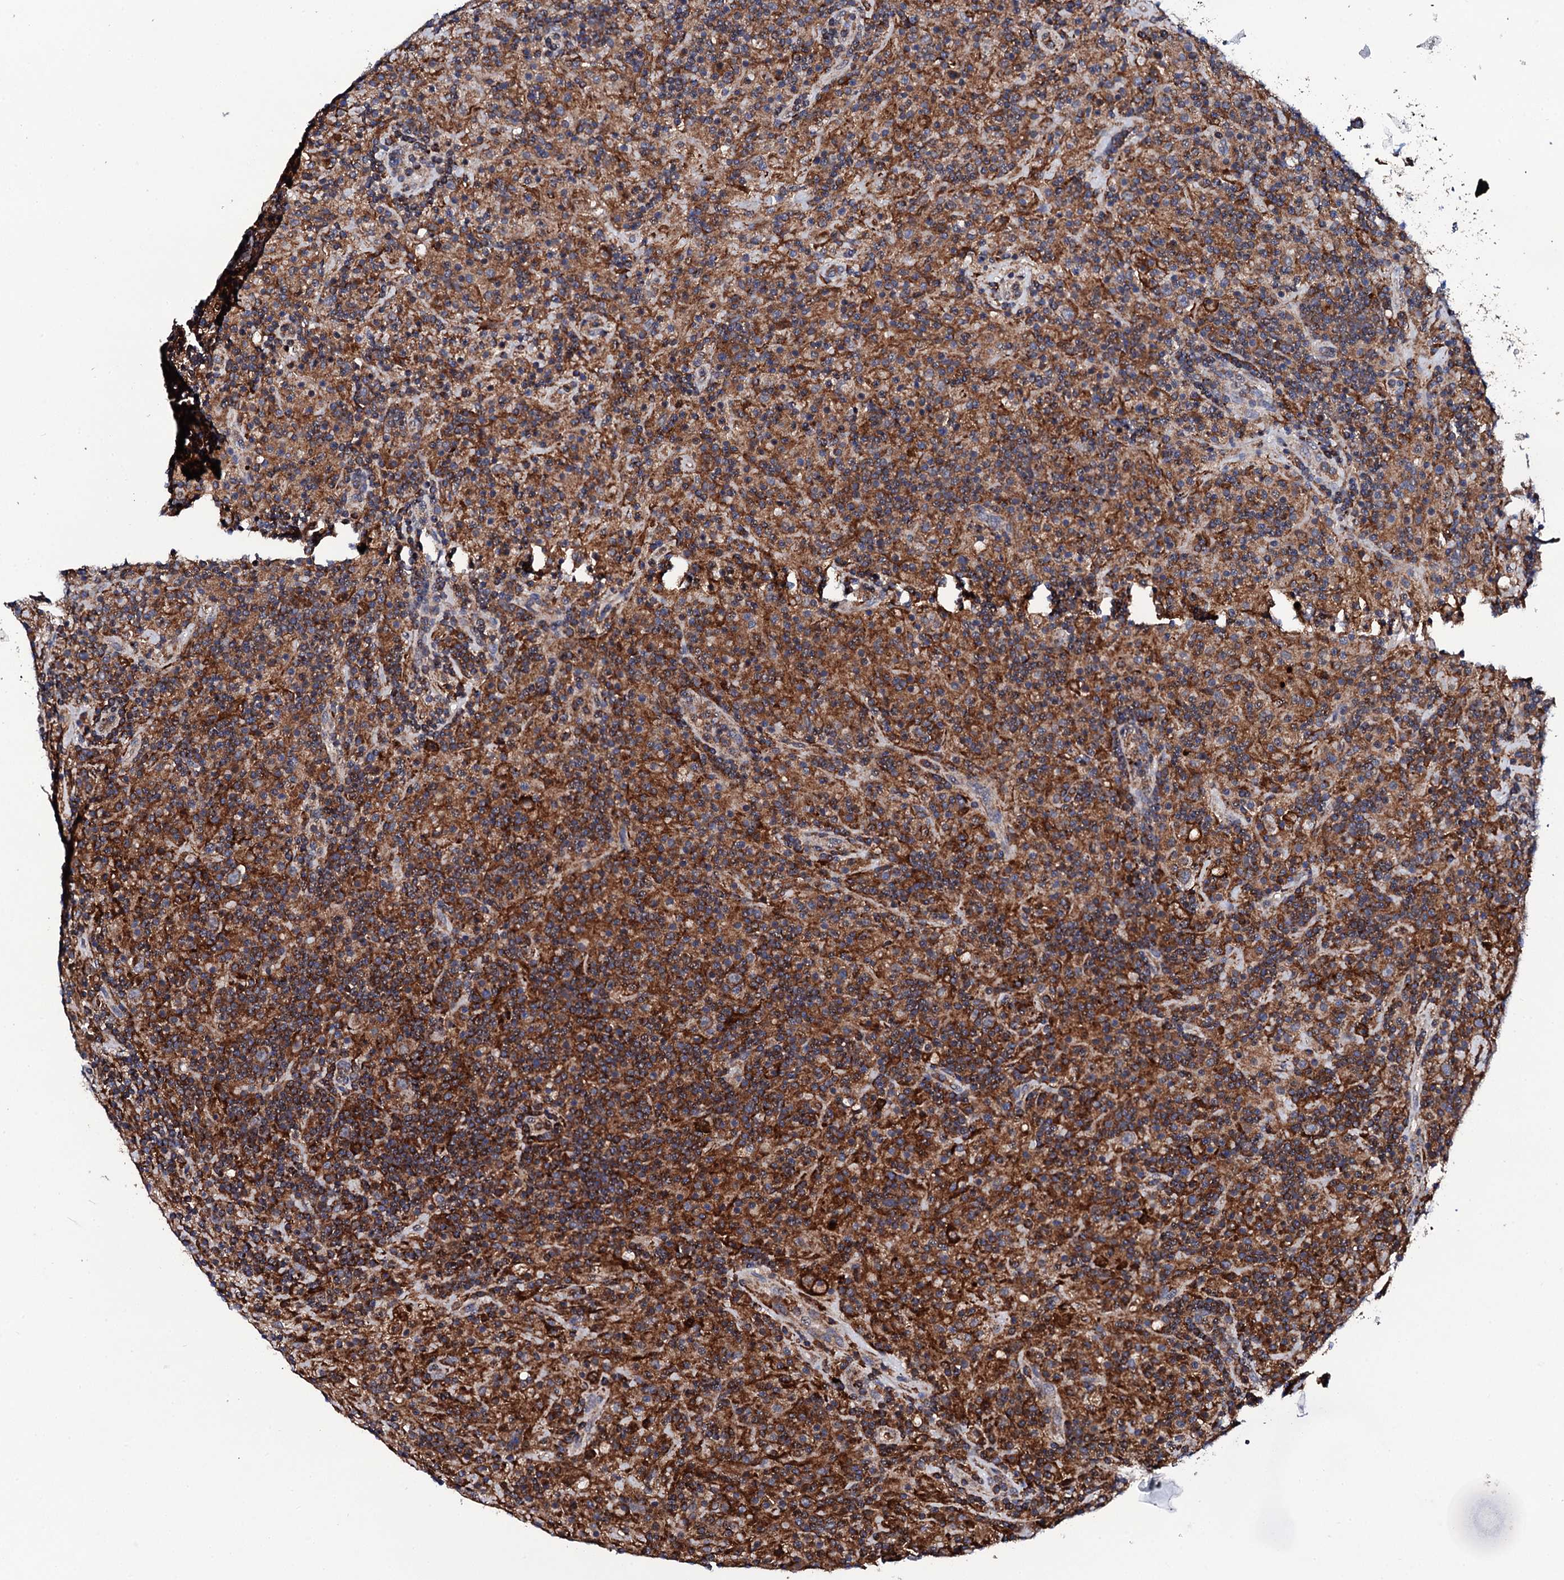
{"staining": {"intensity": "strong", "quantity": ">75%", "location": "cytoplasmic/membranous"}, "tissue": "lymphoma", "cell_type": "Tumor cells", "image_type": "cancer", "snomed": [{"axis": "morphology", "description": "Hodgkin's disease, NOS"}, {"axis": "topography", "description": "Lymph node"}], "caption": "IHC of lymphoma displays high levels of strong cytoplasmic/membranous expression in about >75% of tumor cells.", "gene": "COG4", "patient": {"sex": "male", "age": 70}}